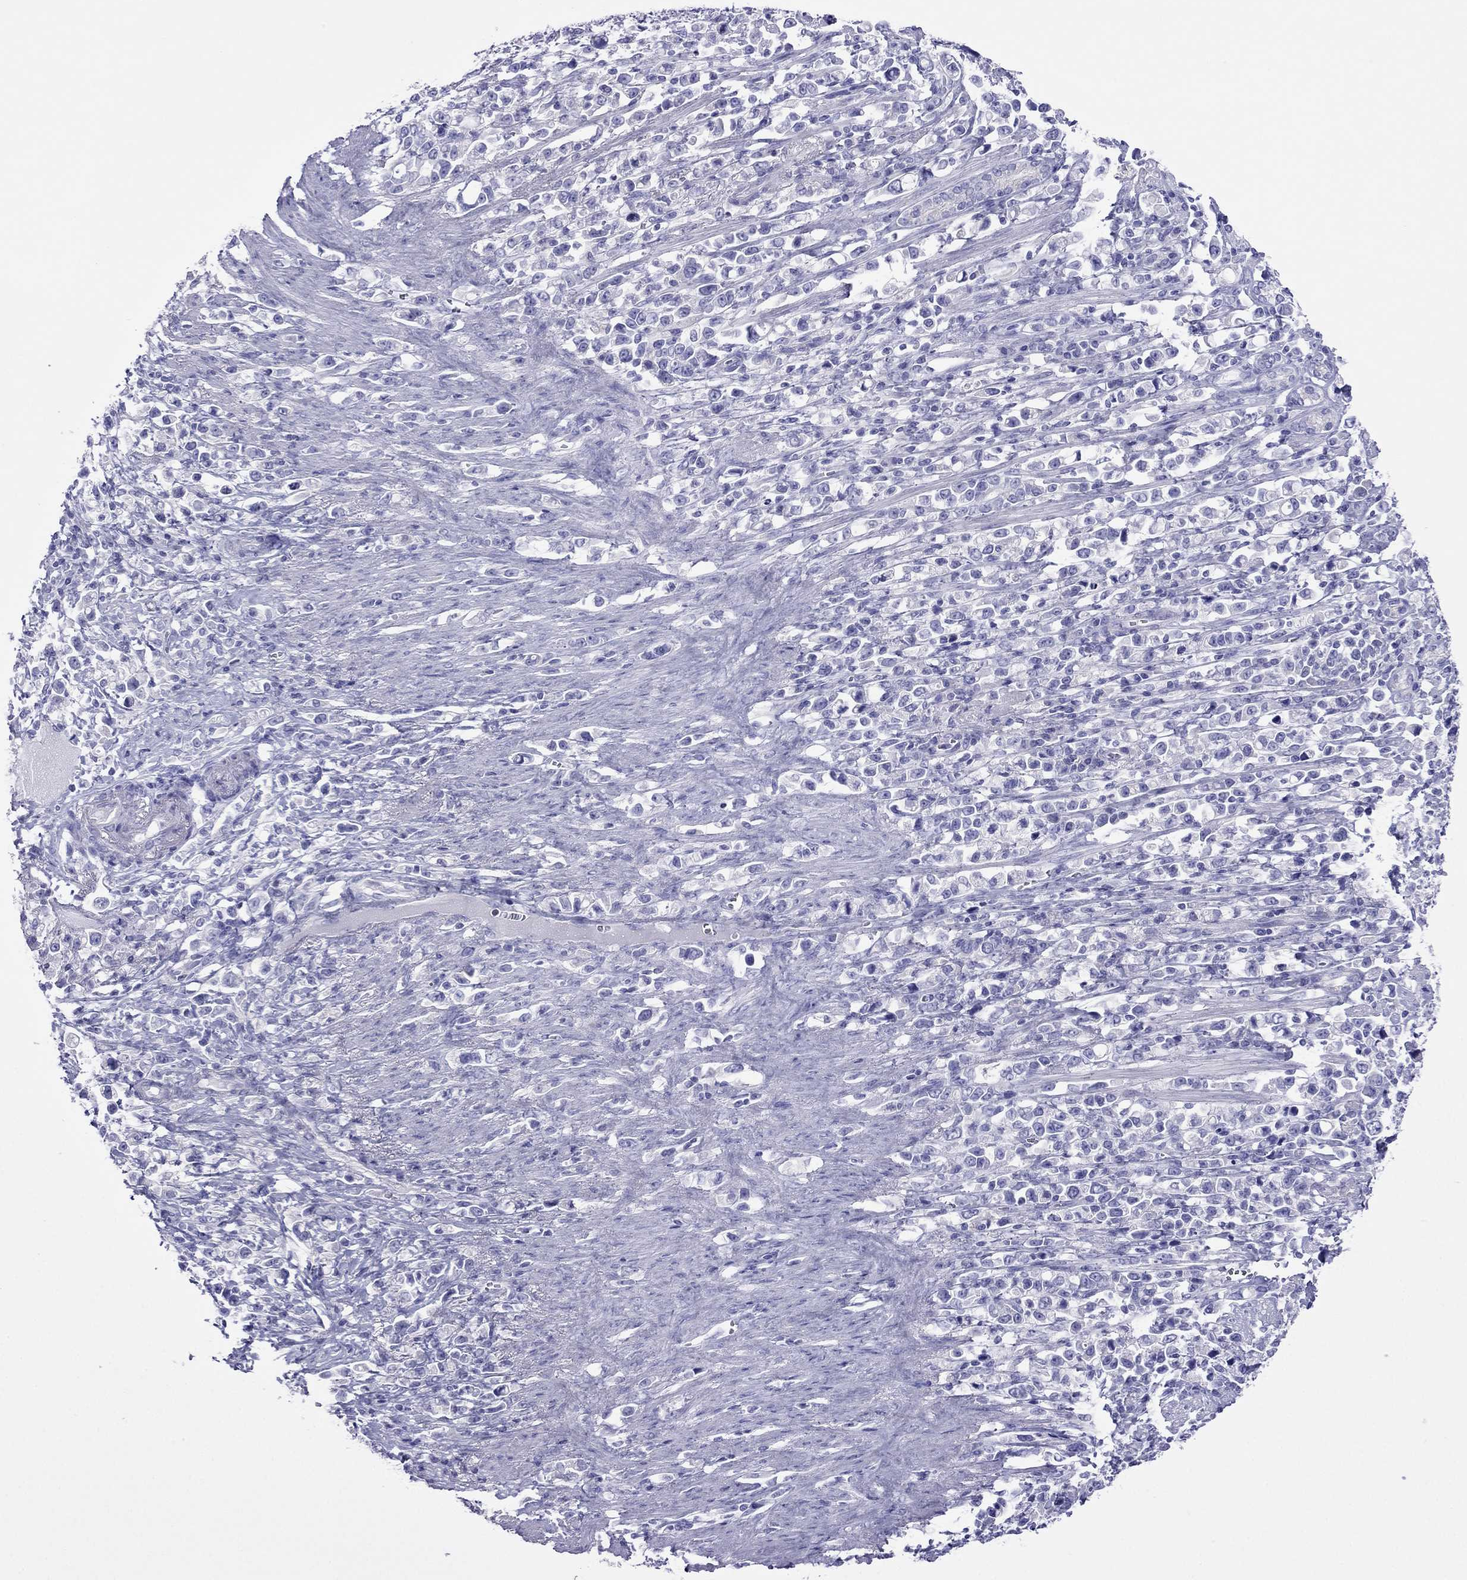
{"staining": {"intensity": "negative", "quantity": "none", "location": "none"}, "tissue": "stomach cancer", "cell_type": "Tumor cells", "image_type": "cancer", "snomed": [{"axis": "morphology", "description": "Adenocarcinoma, NOS"}, {"axis": "topography", "description": "Stomach"}], "caption": "Immunohistochemical staining of stomach adenocarcinoma shows no significant positivity in tumor cells.", "gene": "PCDHA6", "patient": {"sex": "male", "age": 63}}